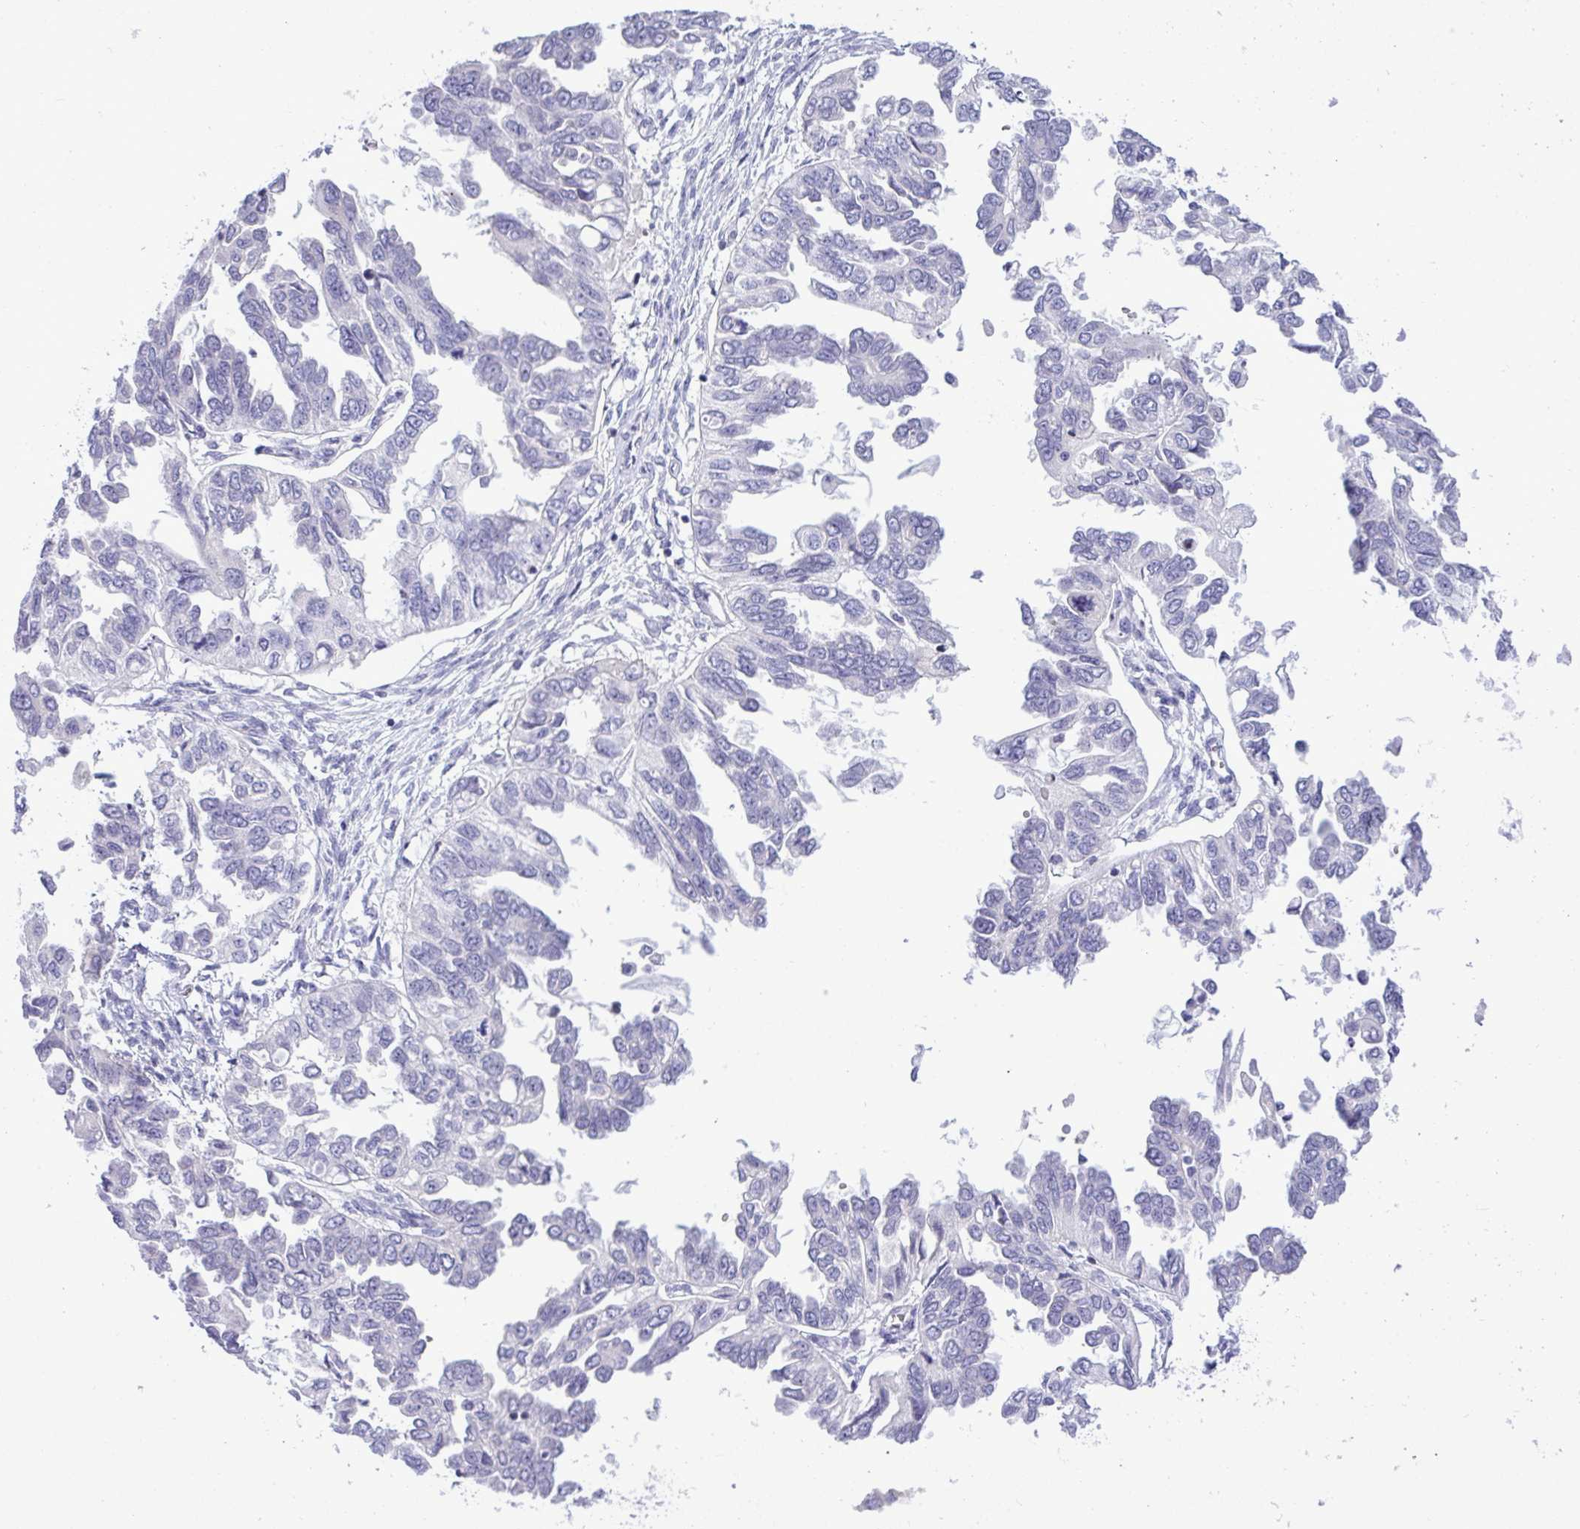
{"staining": {"intensity": "negative", "quantity": "none", "location": "none"}, "tissue": "ovarian cancer", "cell_type": "Tumor cells", "image_type": "cancer", "snomed": [{"axis": "morphology", "description": "Cystadenocarcinoma, serous, NOS"}, {"axis": "topography", "description": "Ovary"}], "caption": "An immunohistochemistry histopathology image of ovarian serous cystadenocarcinoma is shown. There is no staining in tumor cells of ovarian serous cystadenocarcinoma.", "gene": "SPAG1", "patient": {"sex": "female", "age": 53}}